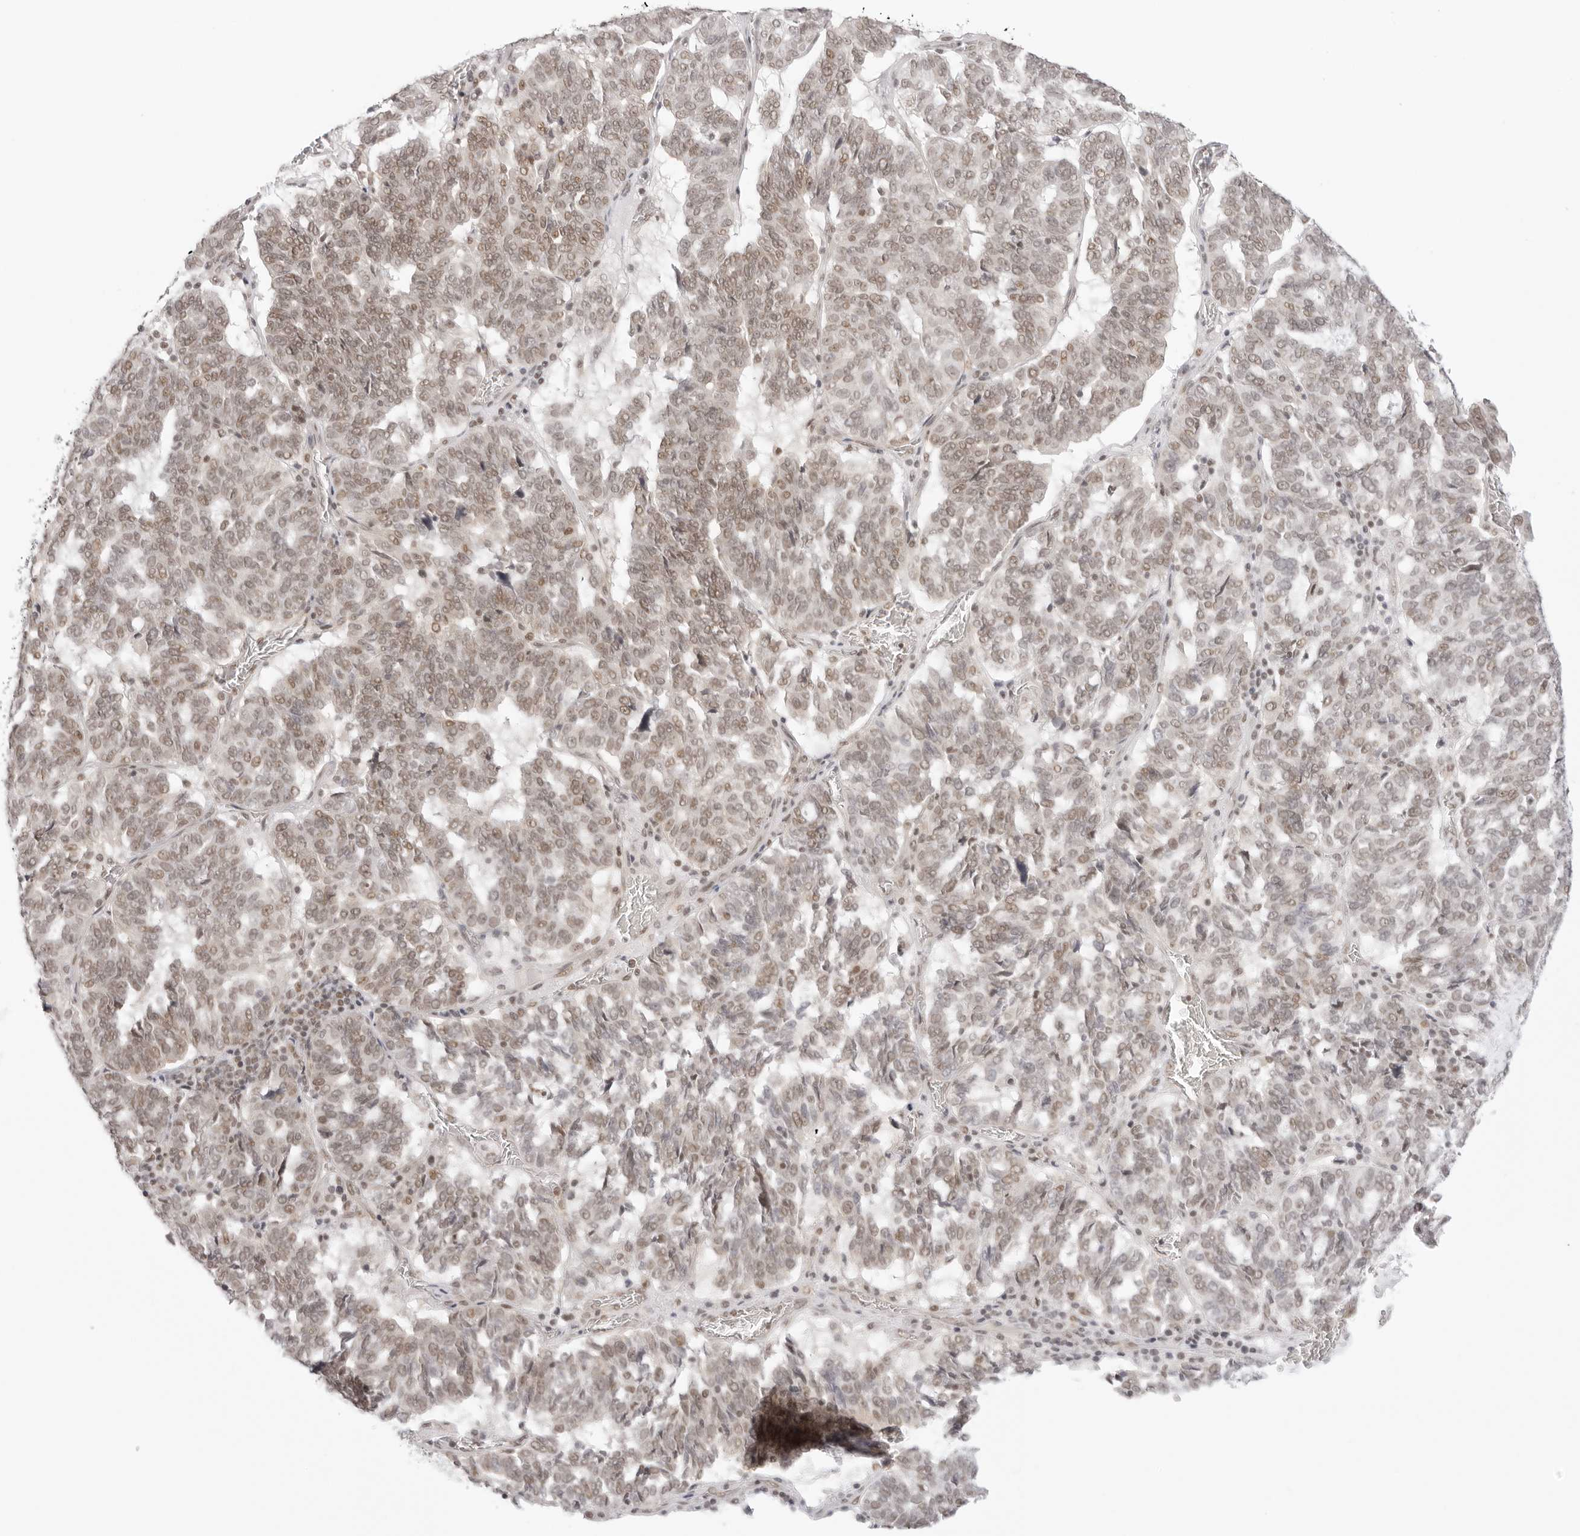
{"staining": {"intensity": "moderate", "quantity": ">75%", "location": "nuclear"}, "tissue": "ovarian cancer", "cell_type": "Tumor cells", "image_type": "cancer", "snomed": [{"axis": "morphology", "description": "Cystadenocarcinoma, serous, NOS"}, {"axis": "topography", "description": "Ovary"}], "caption": "Protein analysis of ovarian cancer tissue reveals moderate nuclear staining in about >75% of tumor cells.", "gene": "TCIM", "patient": {"sex": "female", "age": 59}}